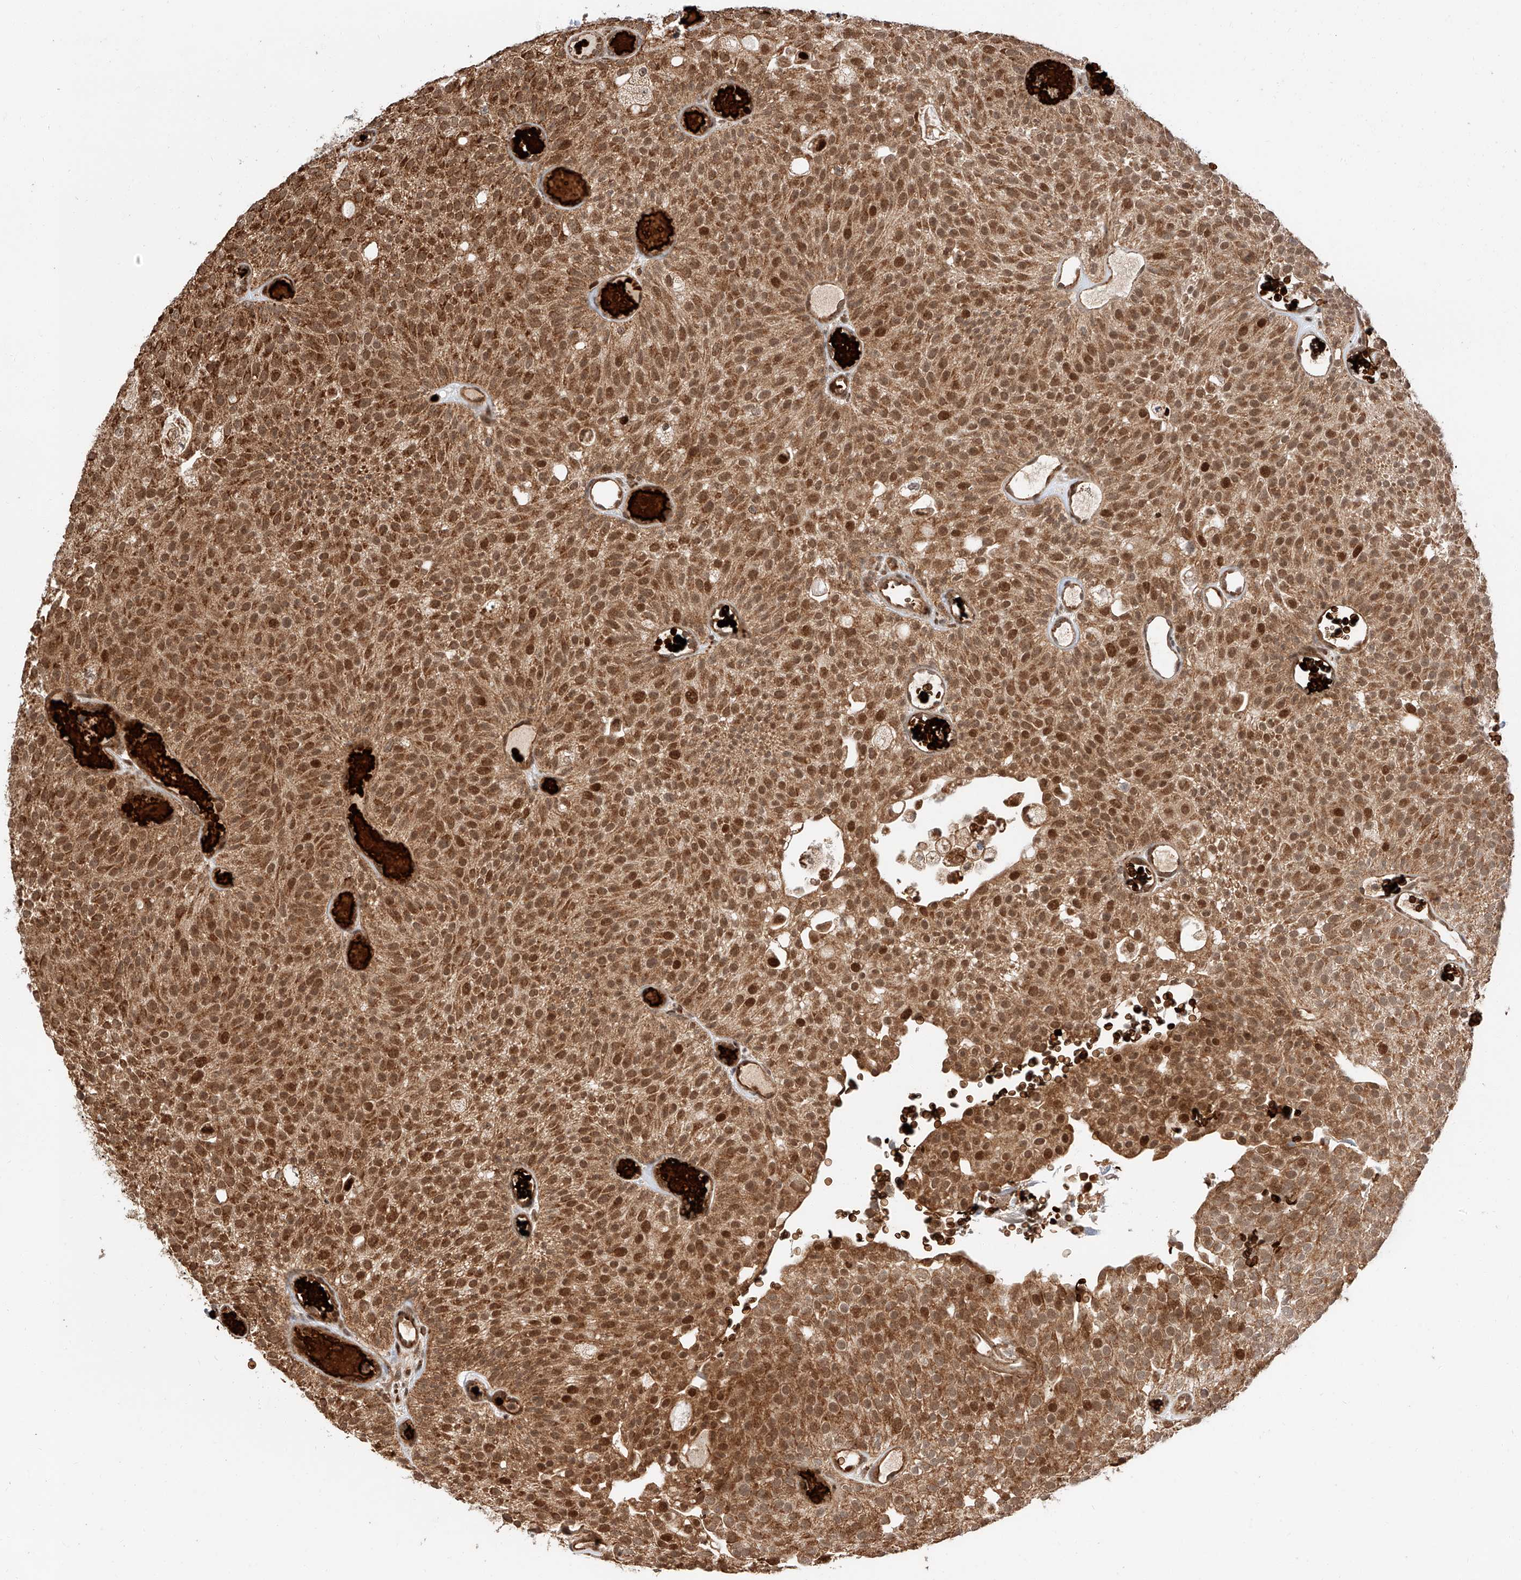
{"staining": {"intensity": "moderate", "quantity": ">75%", "location": "cytoplasmic/membranous,nuclear"}, "tissue": "urothelial cancer", "cell_type": "Tumor cells", "image_type": "cancer", "snomed": [{"axis": "morphology", "description": "Urothelial carcinoma, Low grade"}, {"axis": "topography", "description": "Urinary bladder"}], "caption": "Immunohistochemical staining of urothelial carcinoma (low-grade) demonstrates medium levels of moderate cytoplasmic/membranous and nuclear protein expression in approximately >75% of tumor cells. The staining was performed using DAB, with brown indicating positive protein expression. Nuclei are stained blue with hematoxylin.", "gene": "THTPA", "patient": {"sex": "male", "age": 78}}